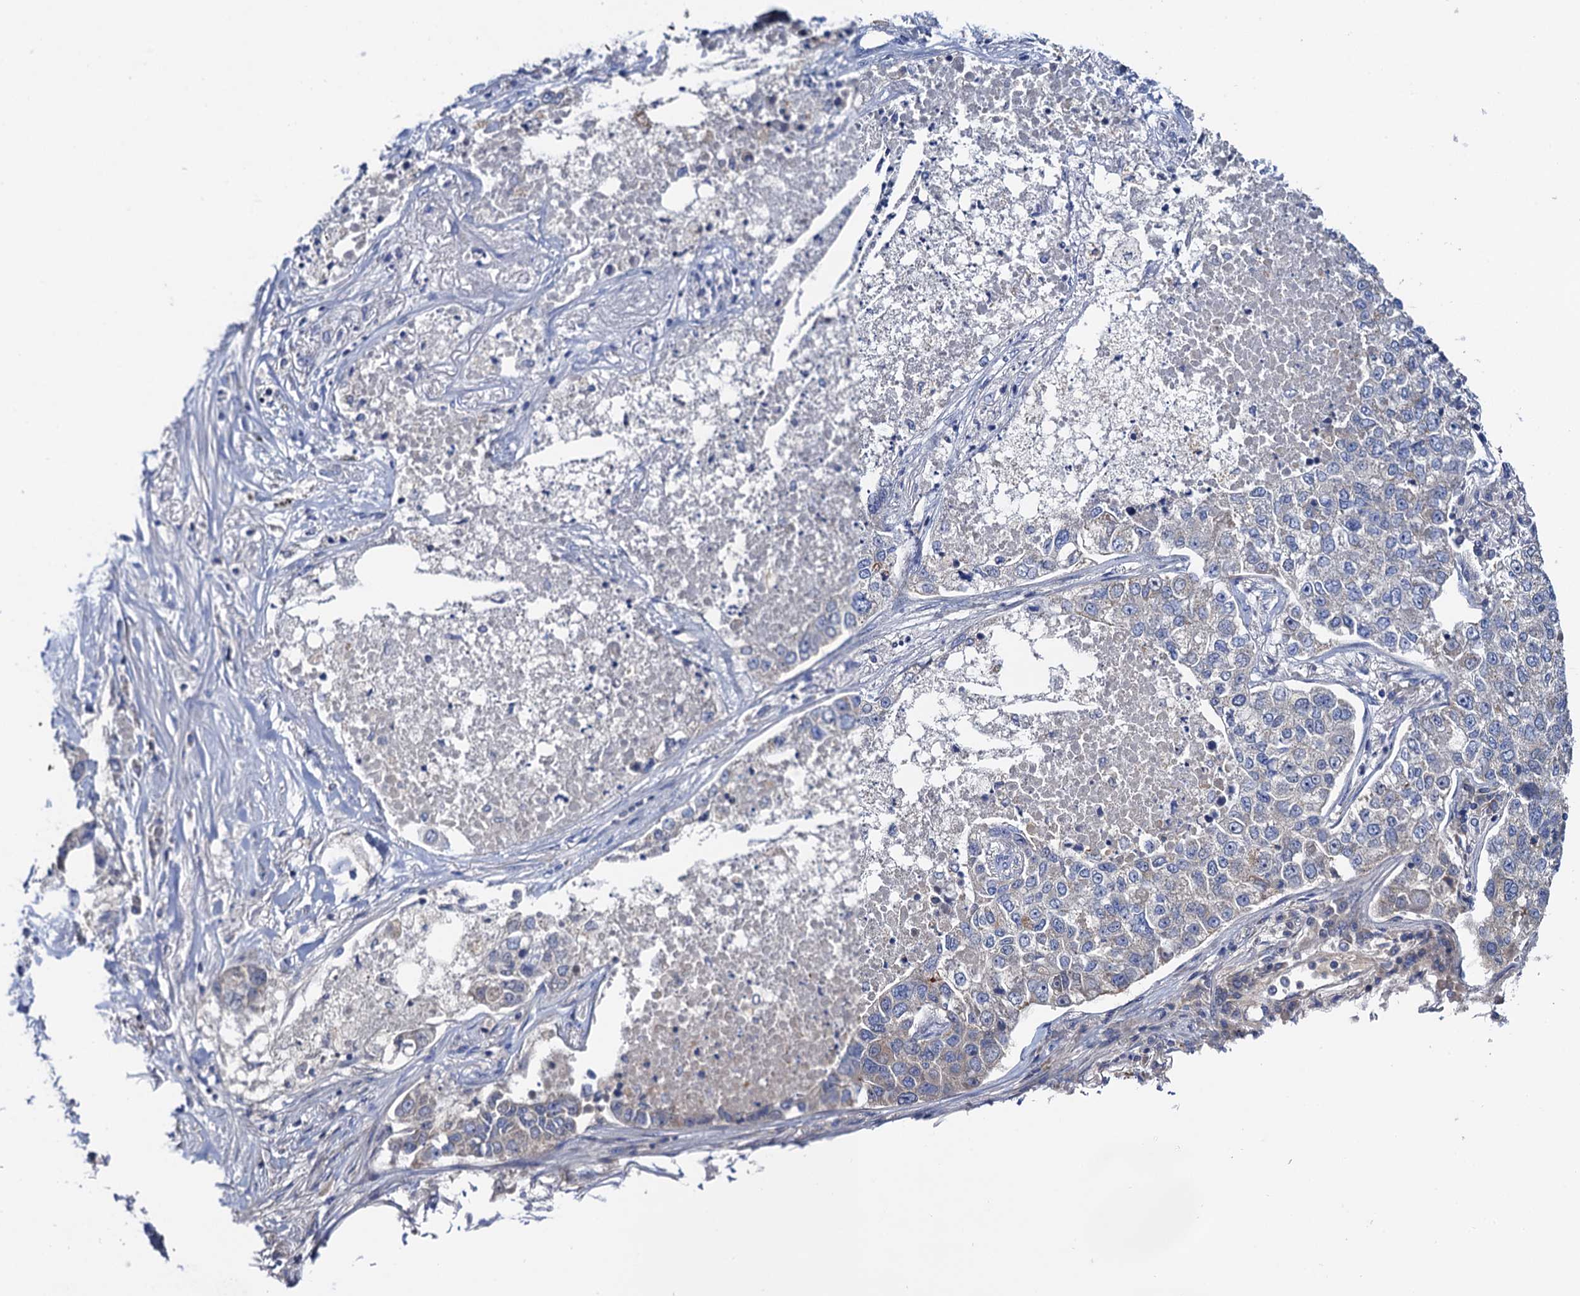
{"staining": {"intensity": "negative", "quantity": "none", "location": "none"}, "tissue": "lung cancer", "cell_type": "Tumor cells", "image_type": "cancer", "snomed": [{"axis": "morphology", "description": "Adenocarcinoma, NOS"}, {"axis": "topography", "description": "Lung"}], "caption": "A photomicrograph of human adenocarcinoma (lung) is negative for staining in tumor cells.", "gene": "MRPL48", "patient": {"sex": "male", "age": 49}}